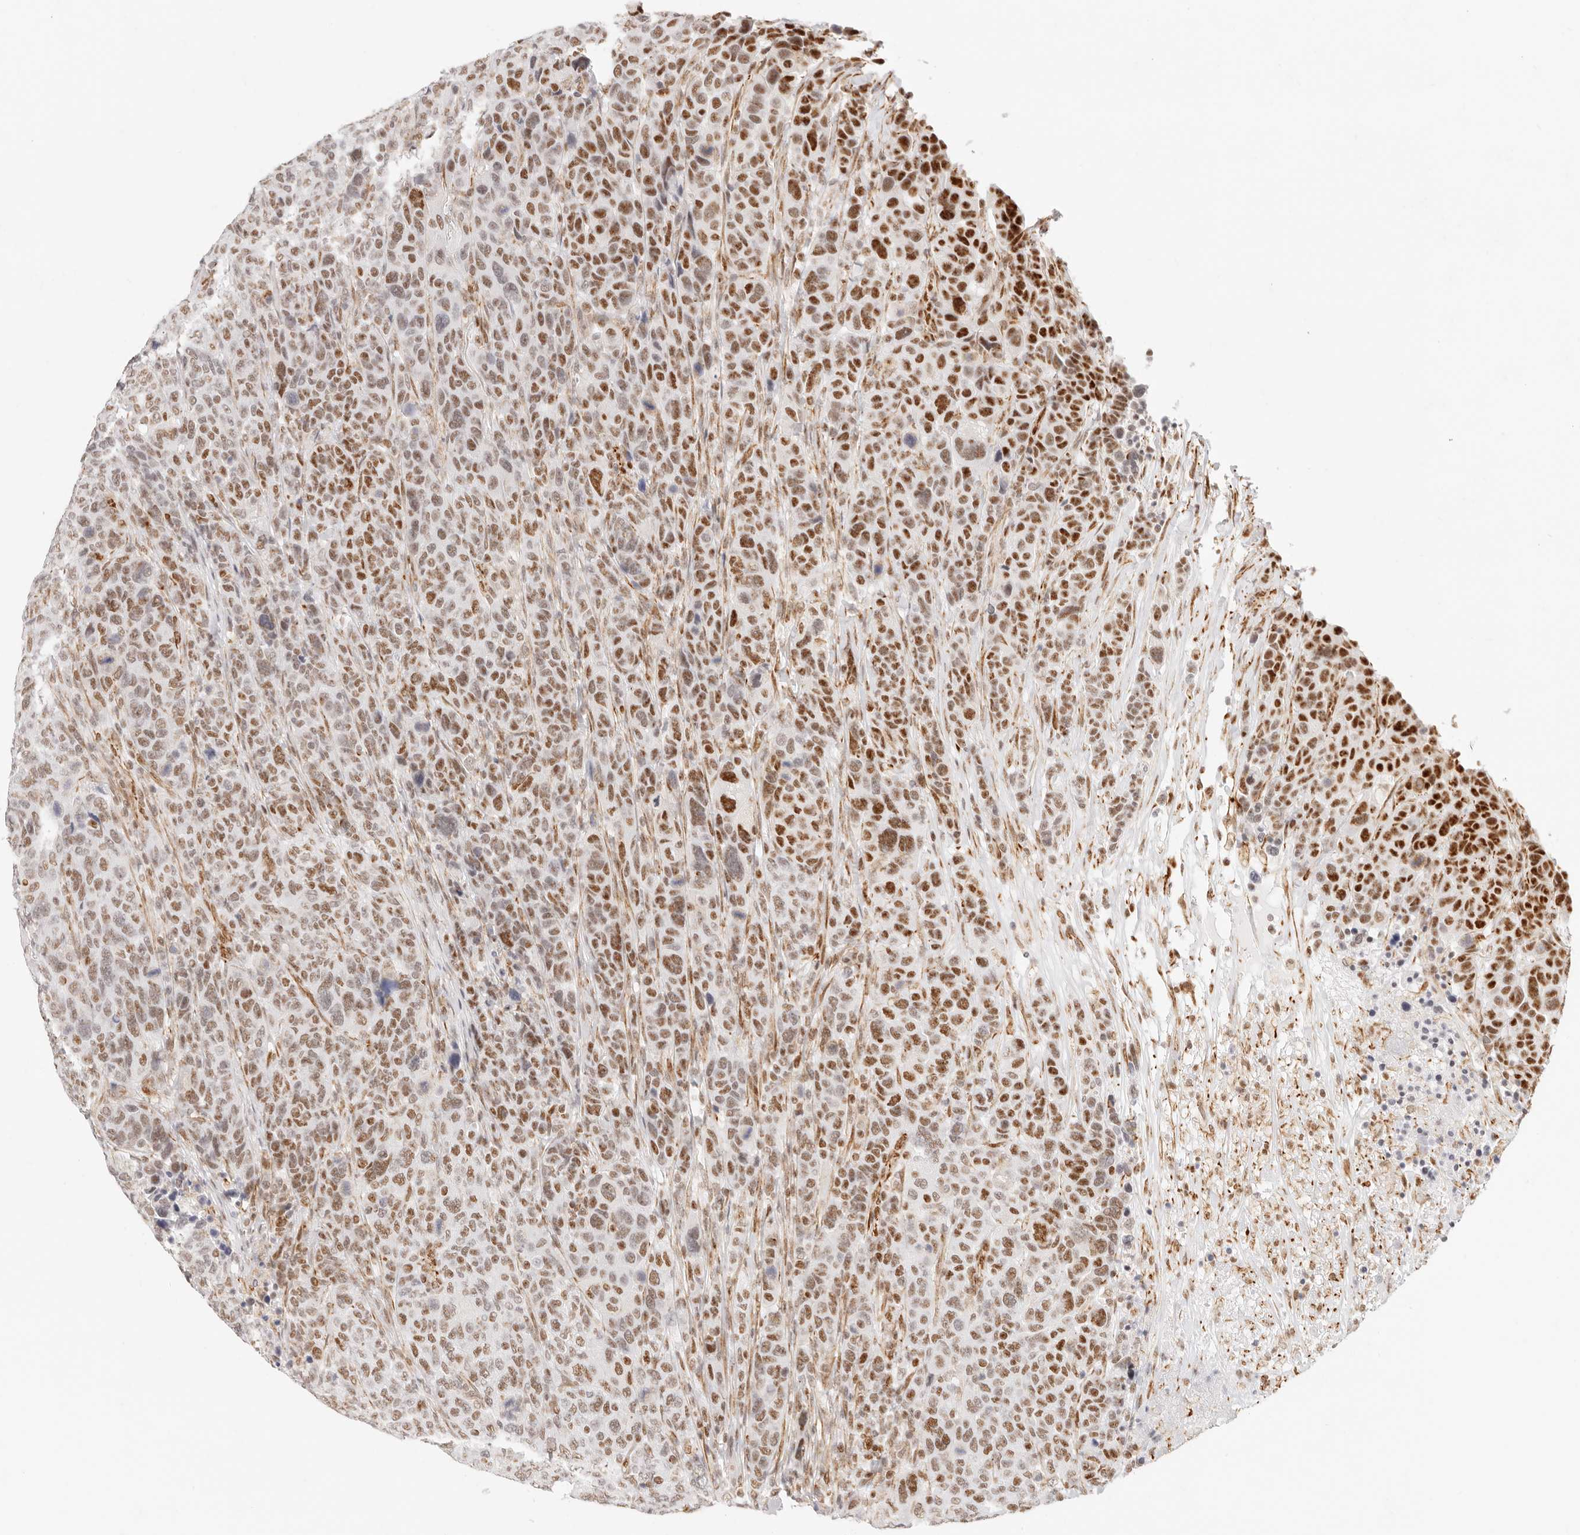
{"staining": {"intensity": "strong", "quantity": ">75%", "location": "nuclear"}, "tissue": "breast cancer", "cell_type": "Tumor cells", "image_type": "cancer", "snomed": [{"axis": "morphology", "description": "Duct carcinoma"}, {"axis": "topography", "description": "Breast"}], "caption": "Protein expression analysis of breast intraductal carcinoma exhibits strong nuclear staining in approximately >75% of tumor cells.", "gene": "ZC3H11A", "patient": {"sex": "female", "age": 37}}